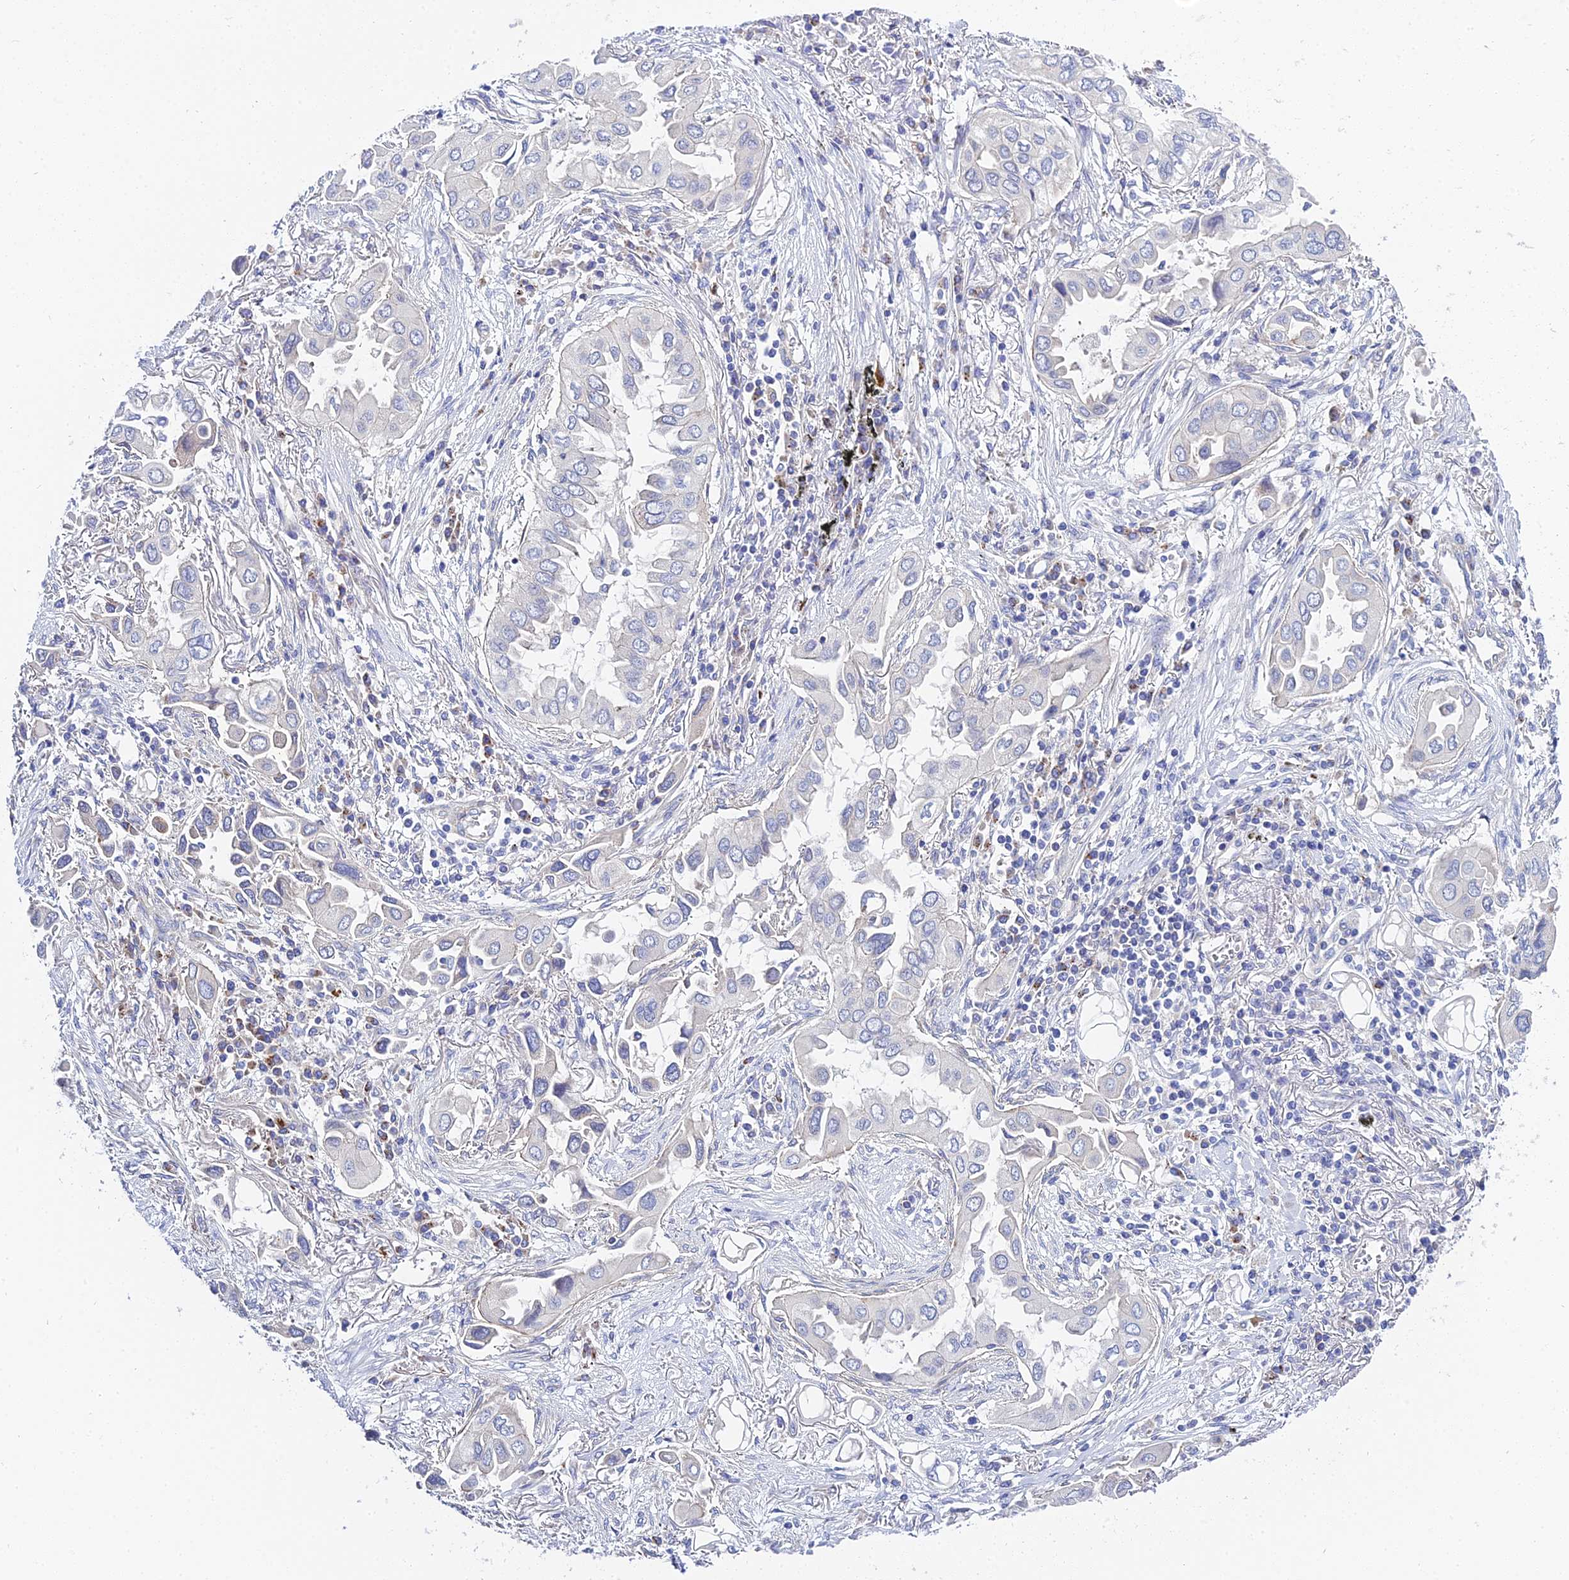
{"staining": {"intensity": "negative", "quantity": "none", "location": "none"}, "tissue": "lung cancer", "cell_type": "Tumor cells", "image_type": "cancer", "snomed": [{"axis": "morphology", "description": "Adenocarcinoma, NOS"}, {"axis": "topography", "description": "Lung"}], "caption": "This is a histopathology image of immunohistochemistry (IHC) staining of adenocarcinoma (lung), which shows no expression in tumor cells.", "gene": "APOBEC3H", "patient": {"sex": "female", "age": 76}}